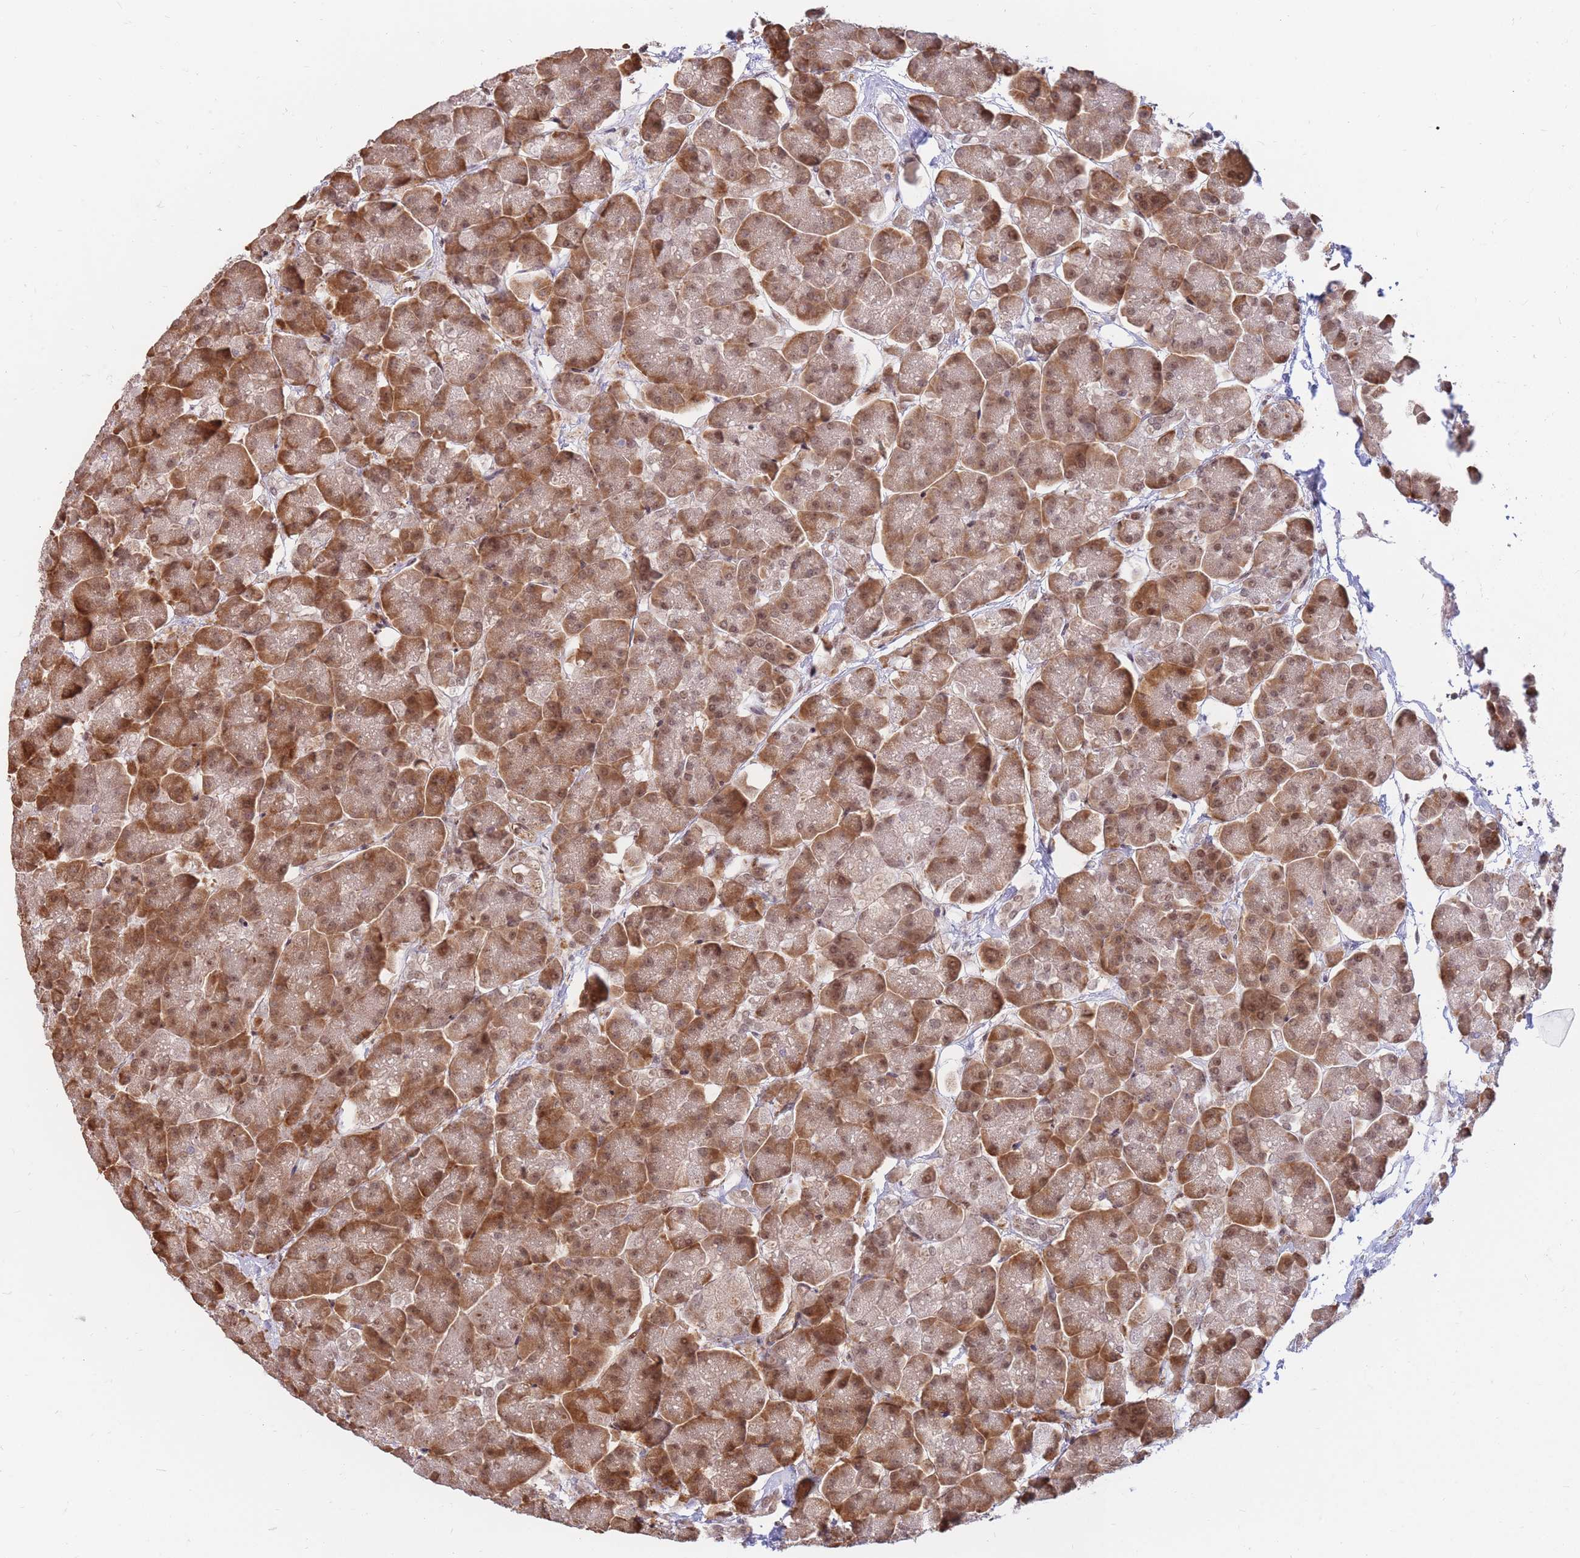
{"staining": {"intensity": "moderate", "quantity": ">75%", "location": "cytoplasmic/membranous,nuclear"}, "tissue": "pancreas", "cell_type": "Exocrine glandular cells", "image_type": "normal", "snomed": [{"axis": "morphology", "description": "Normal tissue, NOS"}, {"axis": "topography", "description": "Pancreas"}, {"axis": "topography", "description": "Peripheral nerve tissue"}], "caption": "Immunohistochemistry histopathology image of benign pancreas: pancreas stained using IHC displays medium levels of moderate protein expression localized specifically in the cytoplasmic/membranous,nuclear of exocrine glandular cells, appearing as a cytoplasmic/membranous,nuclear brown color.", "gene": "ERICH6B", "patient": {"sex": "male", "age": 54}}